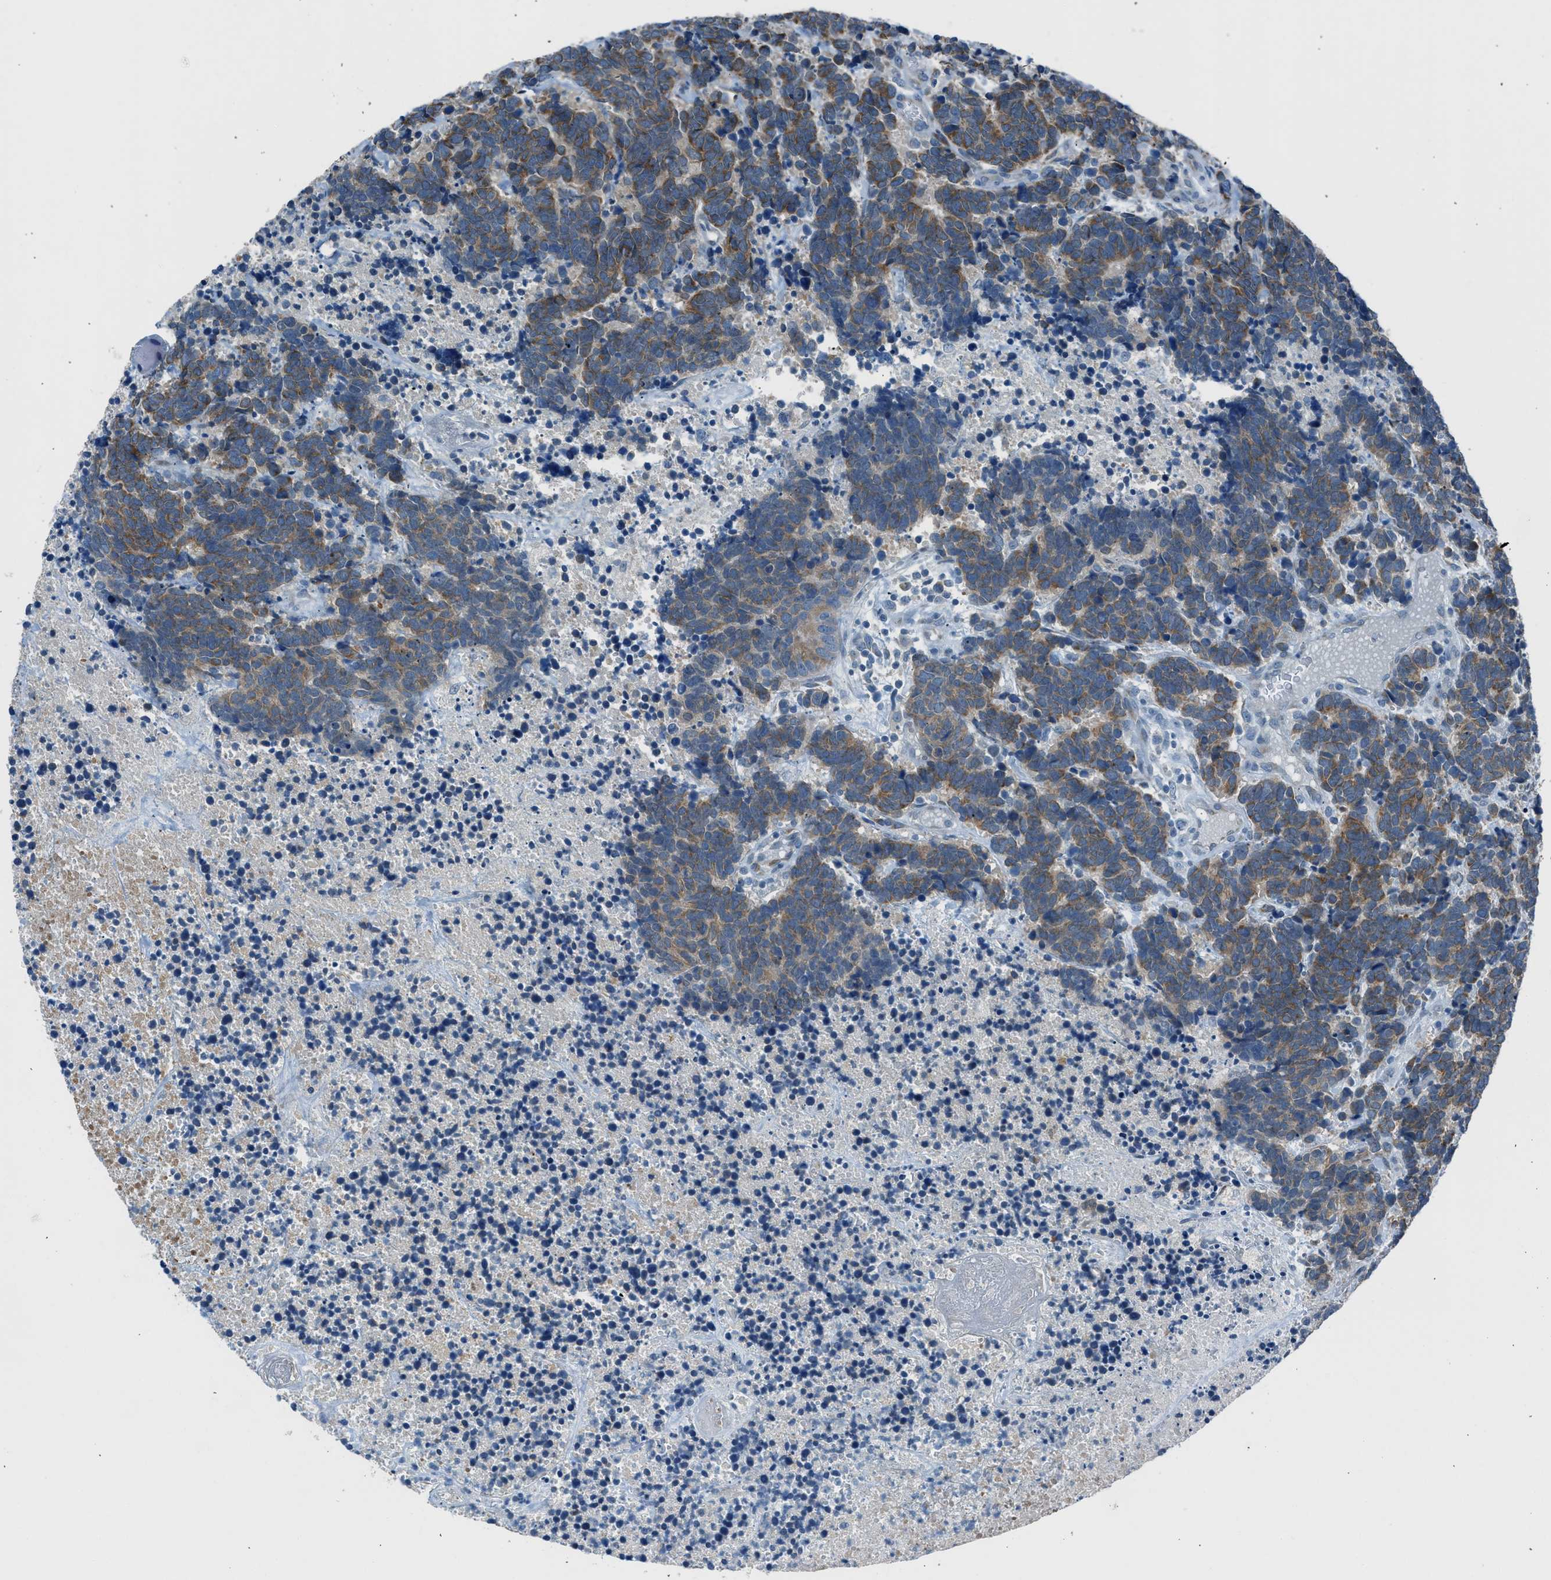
{"staining": {"intensity": "moderate", "quantity": "25%-75%", "location": "cytoplasmic/membranous"}, "tissue": "carcinoid", "cell_type": "Tumor cells", "image_type": "cancer", "snomed": [{"axis": "morphology", "description": "Carcinoma, NOS"}, {"axis": "morphology", "description": "Carcinoid, malignant, NOS"}, {"axis": "topography", "description": "Urinary bladder"}], "caption": "Carcinoid stained with IHC demonstrates moderate cytoplasmic/membranous positivity in about 25%-75% of tumor cells.", "gene": "RNF41", "patient": {"sex": "male", "age": 57}}